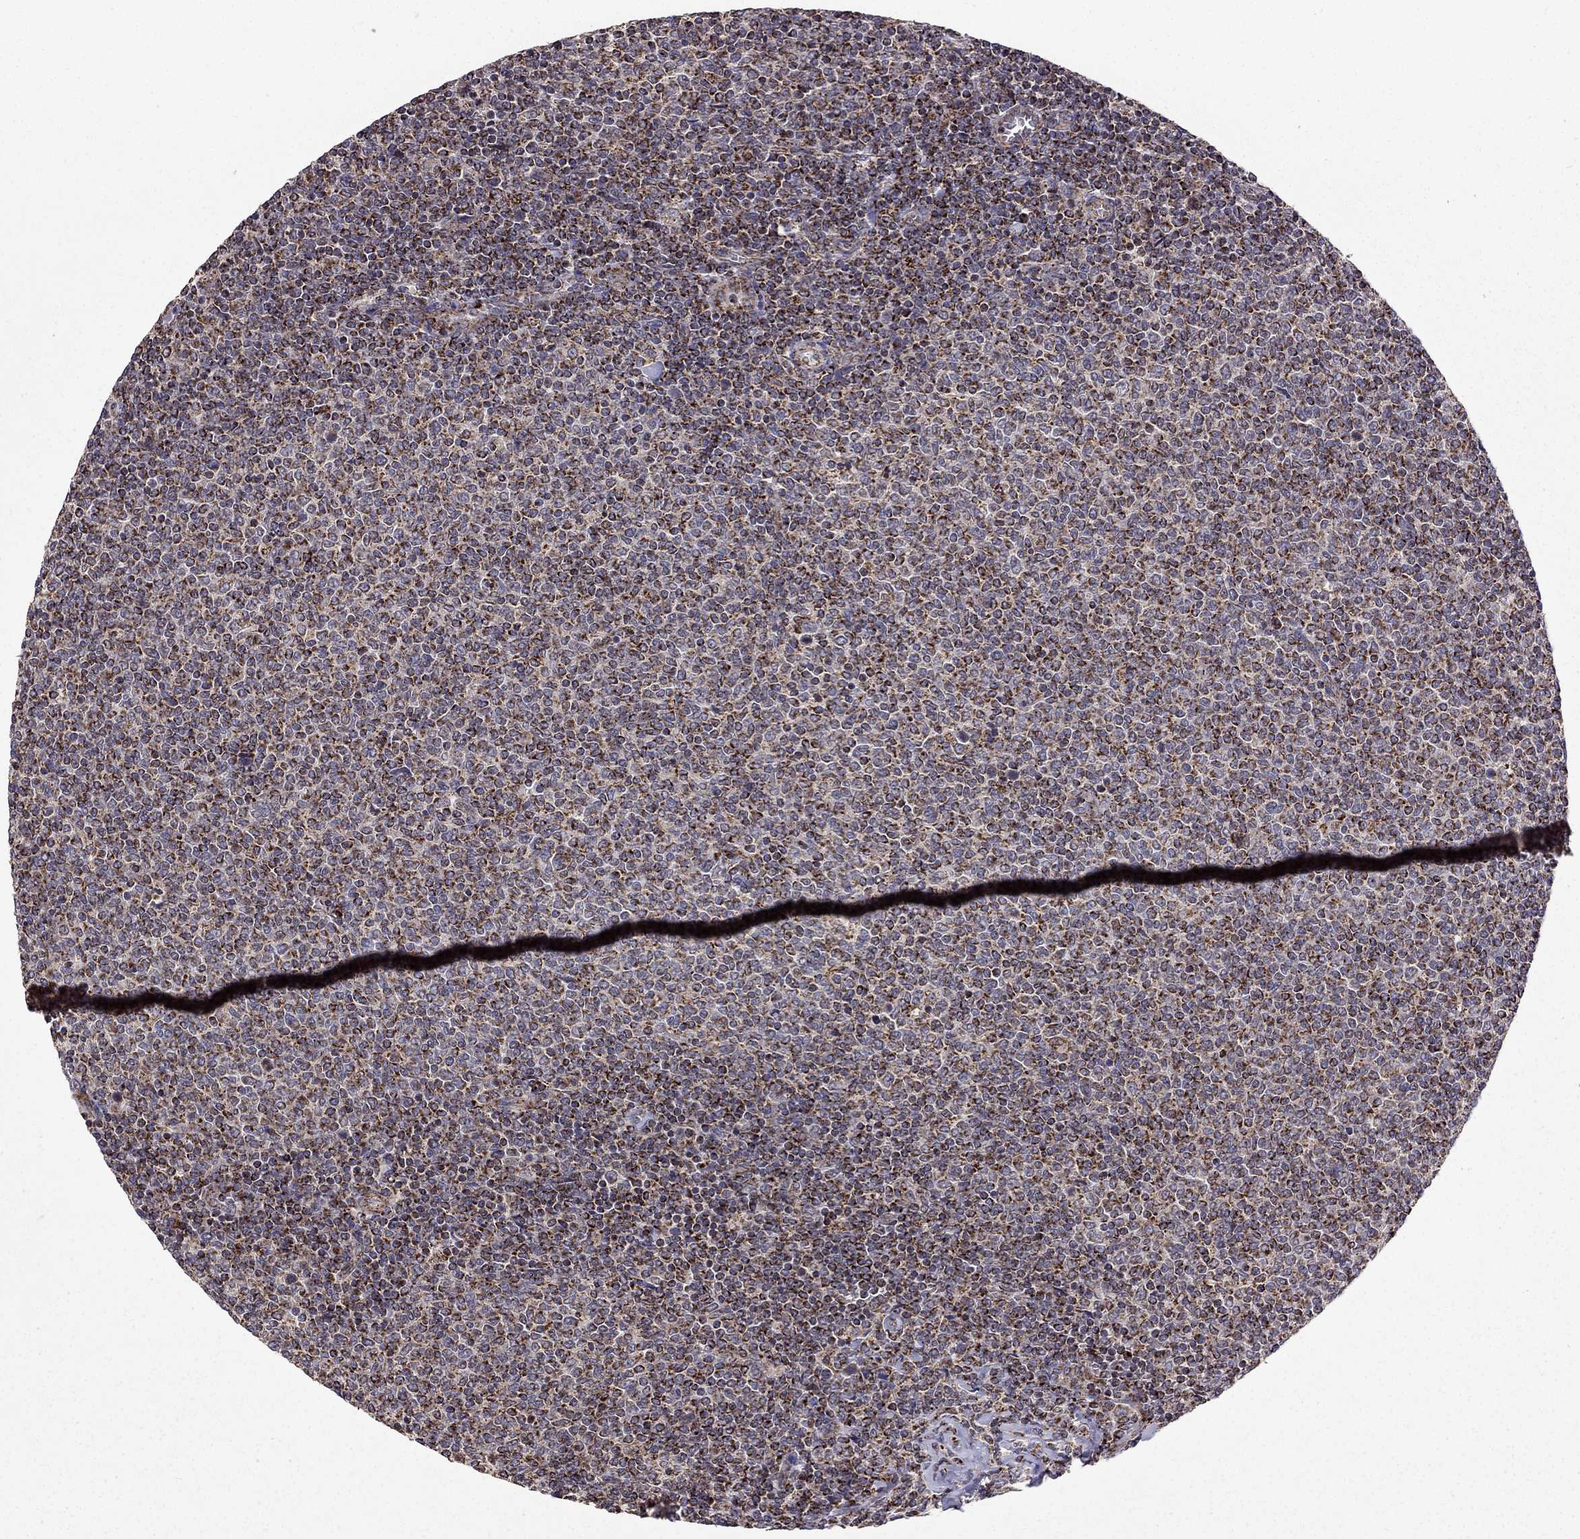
{"staining": {"intensity": "strong", "quantity": ">75%", "location": "cytoplasmic/membranous"}, "tissue": "lymphoma", "cell_type": "Tumor cells", "image_type": "cancer", "snomed": [{"axis": "morphology", "description": "Malignant lymphoma, non-Hodgkin's type, Low grade"}, {"axis": "topography", "description": "Lymph node"}], "caption": "Protein expression analysis of lymphoma displays strong cytoplasmic/membranous expression in about >75% of tumor cells.", "gene": "TAB2", "patient": {"sex": "male", "age": 52}}